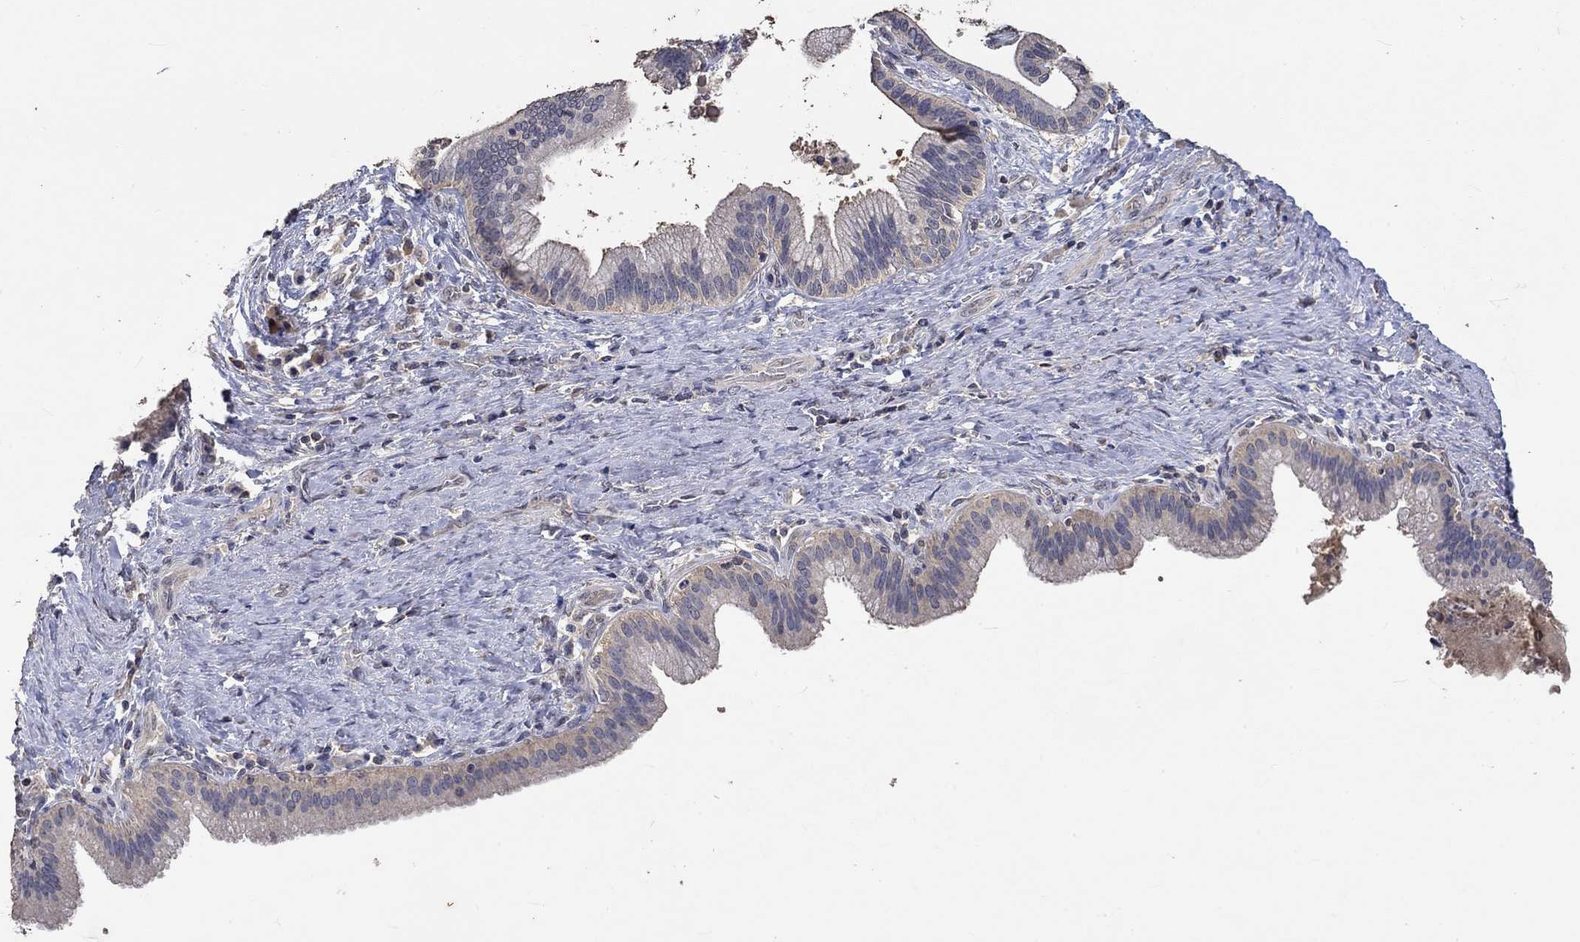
{"staining": {"intensity": "negative", "quantity": "none", "location": "none"}, "tissue": "liver cancer", "cell_type": "Tumor cells", "image_type": "cancer", "snomed": [{"axis": "morphology", "description": "Cholangiocarcinoma"}, {"axis": "topography", "description": "Liver"}], "caption": "A photomicrograph of human liver cancer (cholangiocarcinoma) is negative for staining in tumor cells.", "gene": "PTPN20", "patient": {"sex": "female", "age": 73}}